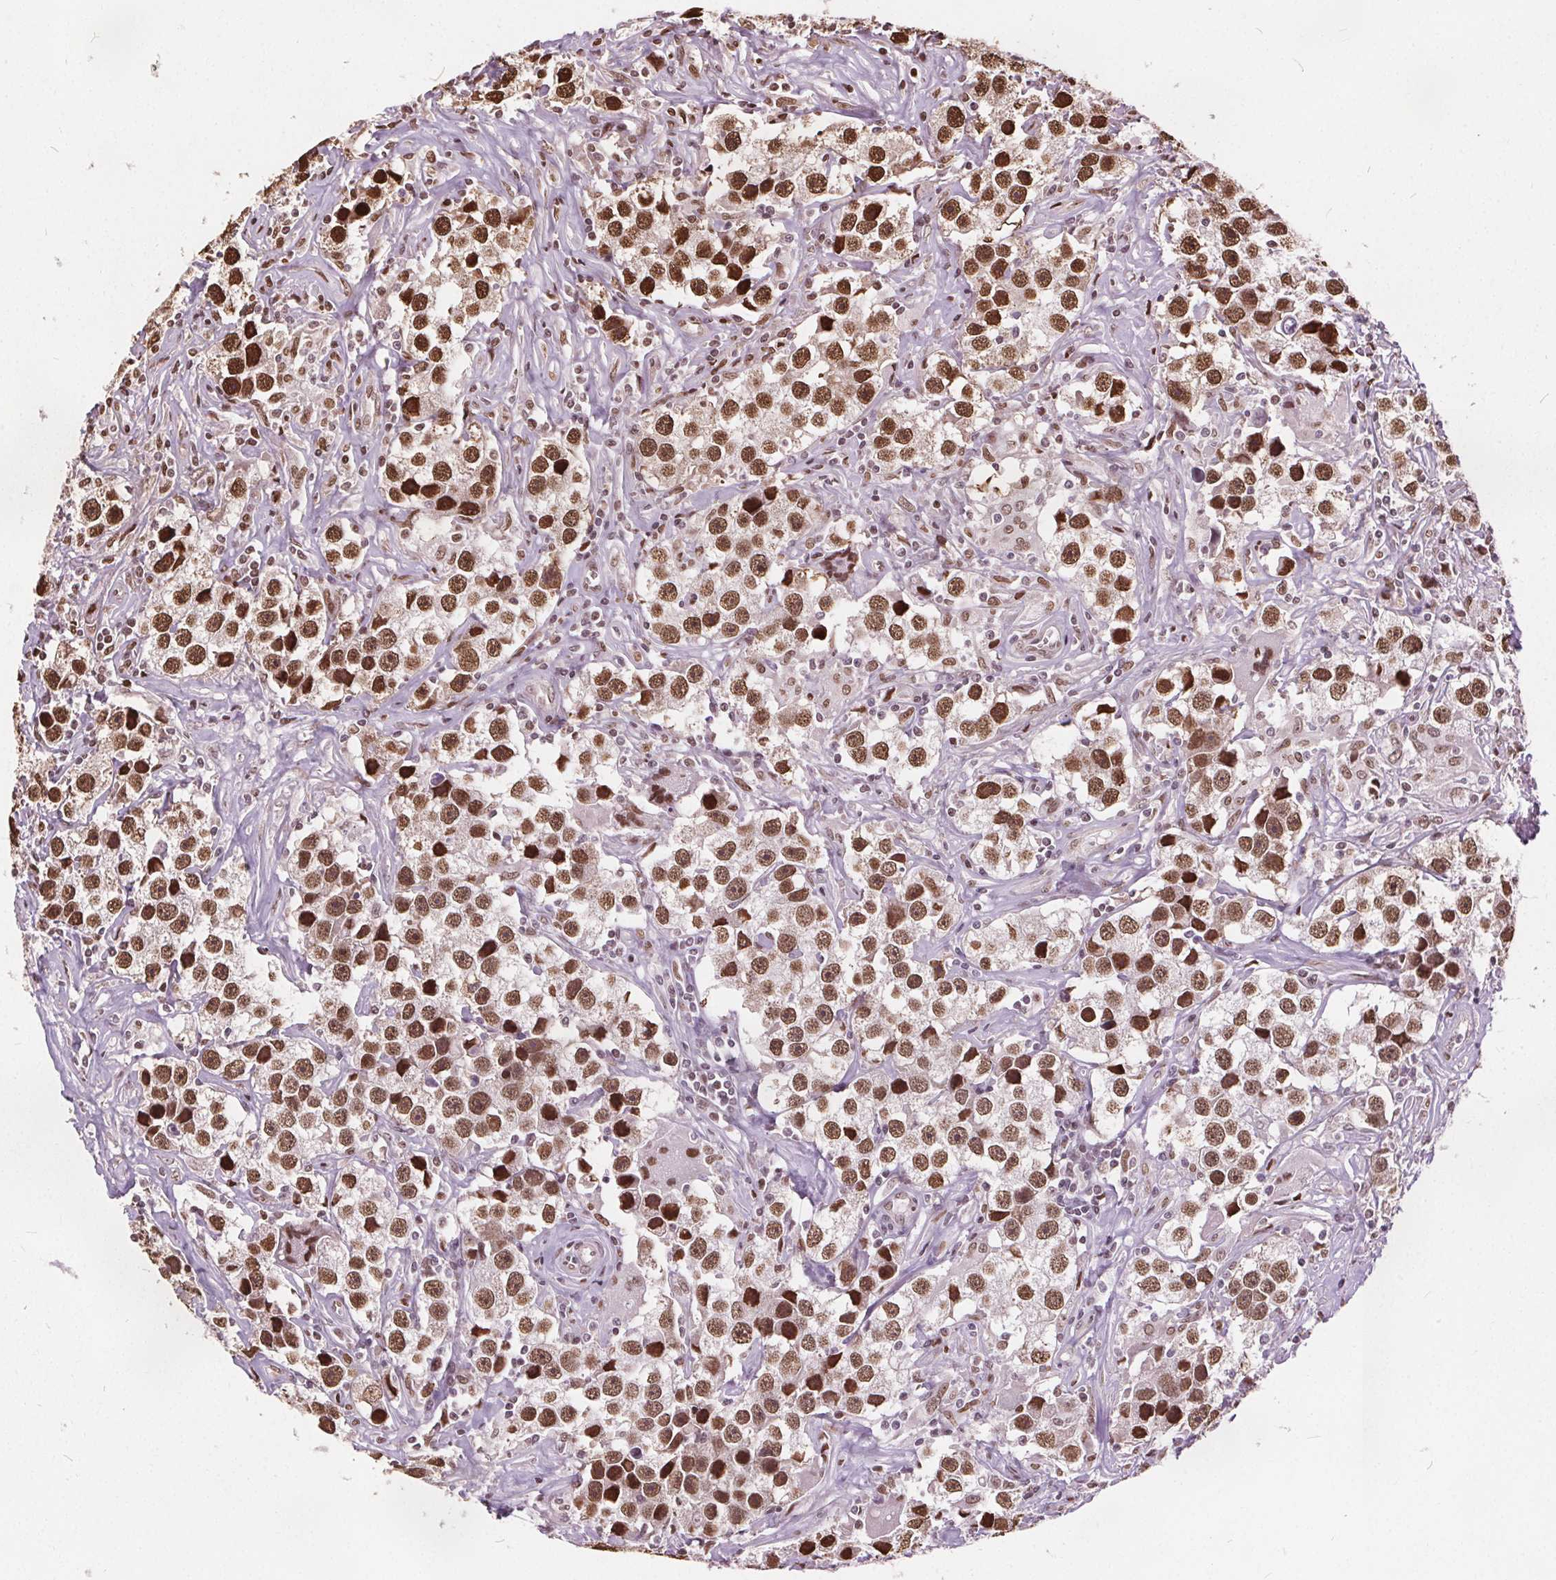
{"staining": {"intensity": "moderate", "quantity": ">75%", "location": "nuclear"}, "tissue": "testis cancer", "cell_type": "Tumor cells", "image_type": "cancer", "snomed": [{"axis": "morphology", "description": "Seminoma, NOS"}, {"axis": "topography", "description": "Testis"}], "caption": "Tumor cells display medium levels of moderate nuclear expression in about >75% of cells in human testis cancer.", "gene": "ISLR2", "patient": {"sex": "male", "age": 49}}